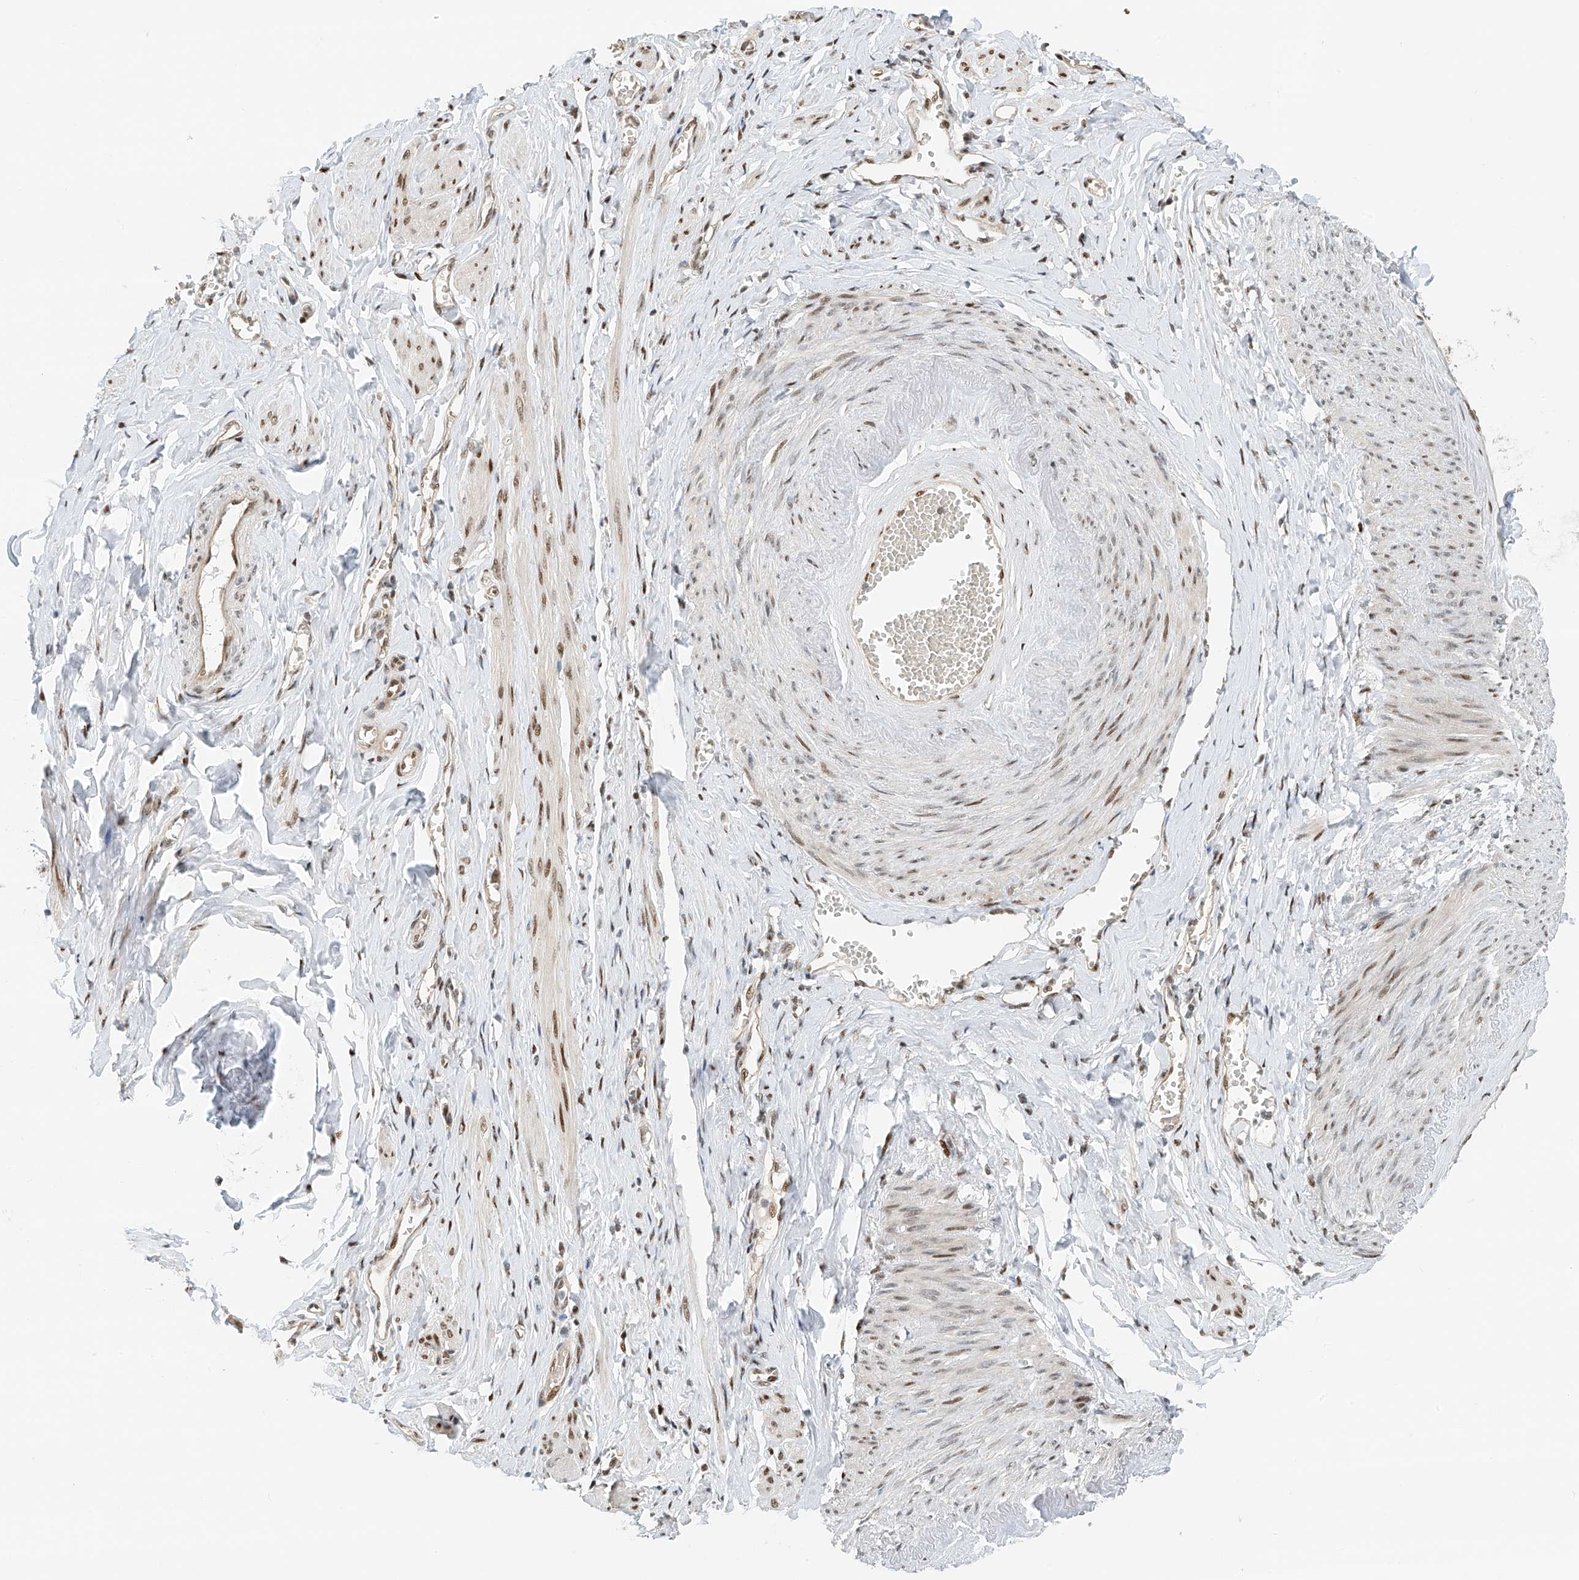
{"staining": {"intensity": "negative", "quantity": "none", "location": "none"}, "tissue": "adipose tissue", "cell_type": "Adipocytes", "image_type": "normal", "snomed": [{"axis": "morphology", "description": "Normal tissue, NOS"}, {"axis": "topography", "description": "Vascular tissue"}, {"axis": "topography", "description": "Fallopian tube"}, {"axis": "topography", "description": "Ovary"}], "caption": "Immunohistochemistry histopathology image of benign adipose tissue stained for a protein (brown), which displays no expression in adipocytes.", "gene": "ZNF514", "patient": {"sex": "female", "age": 67}}